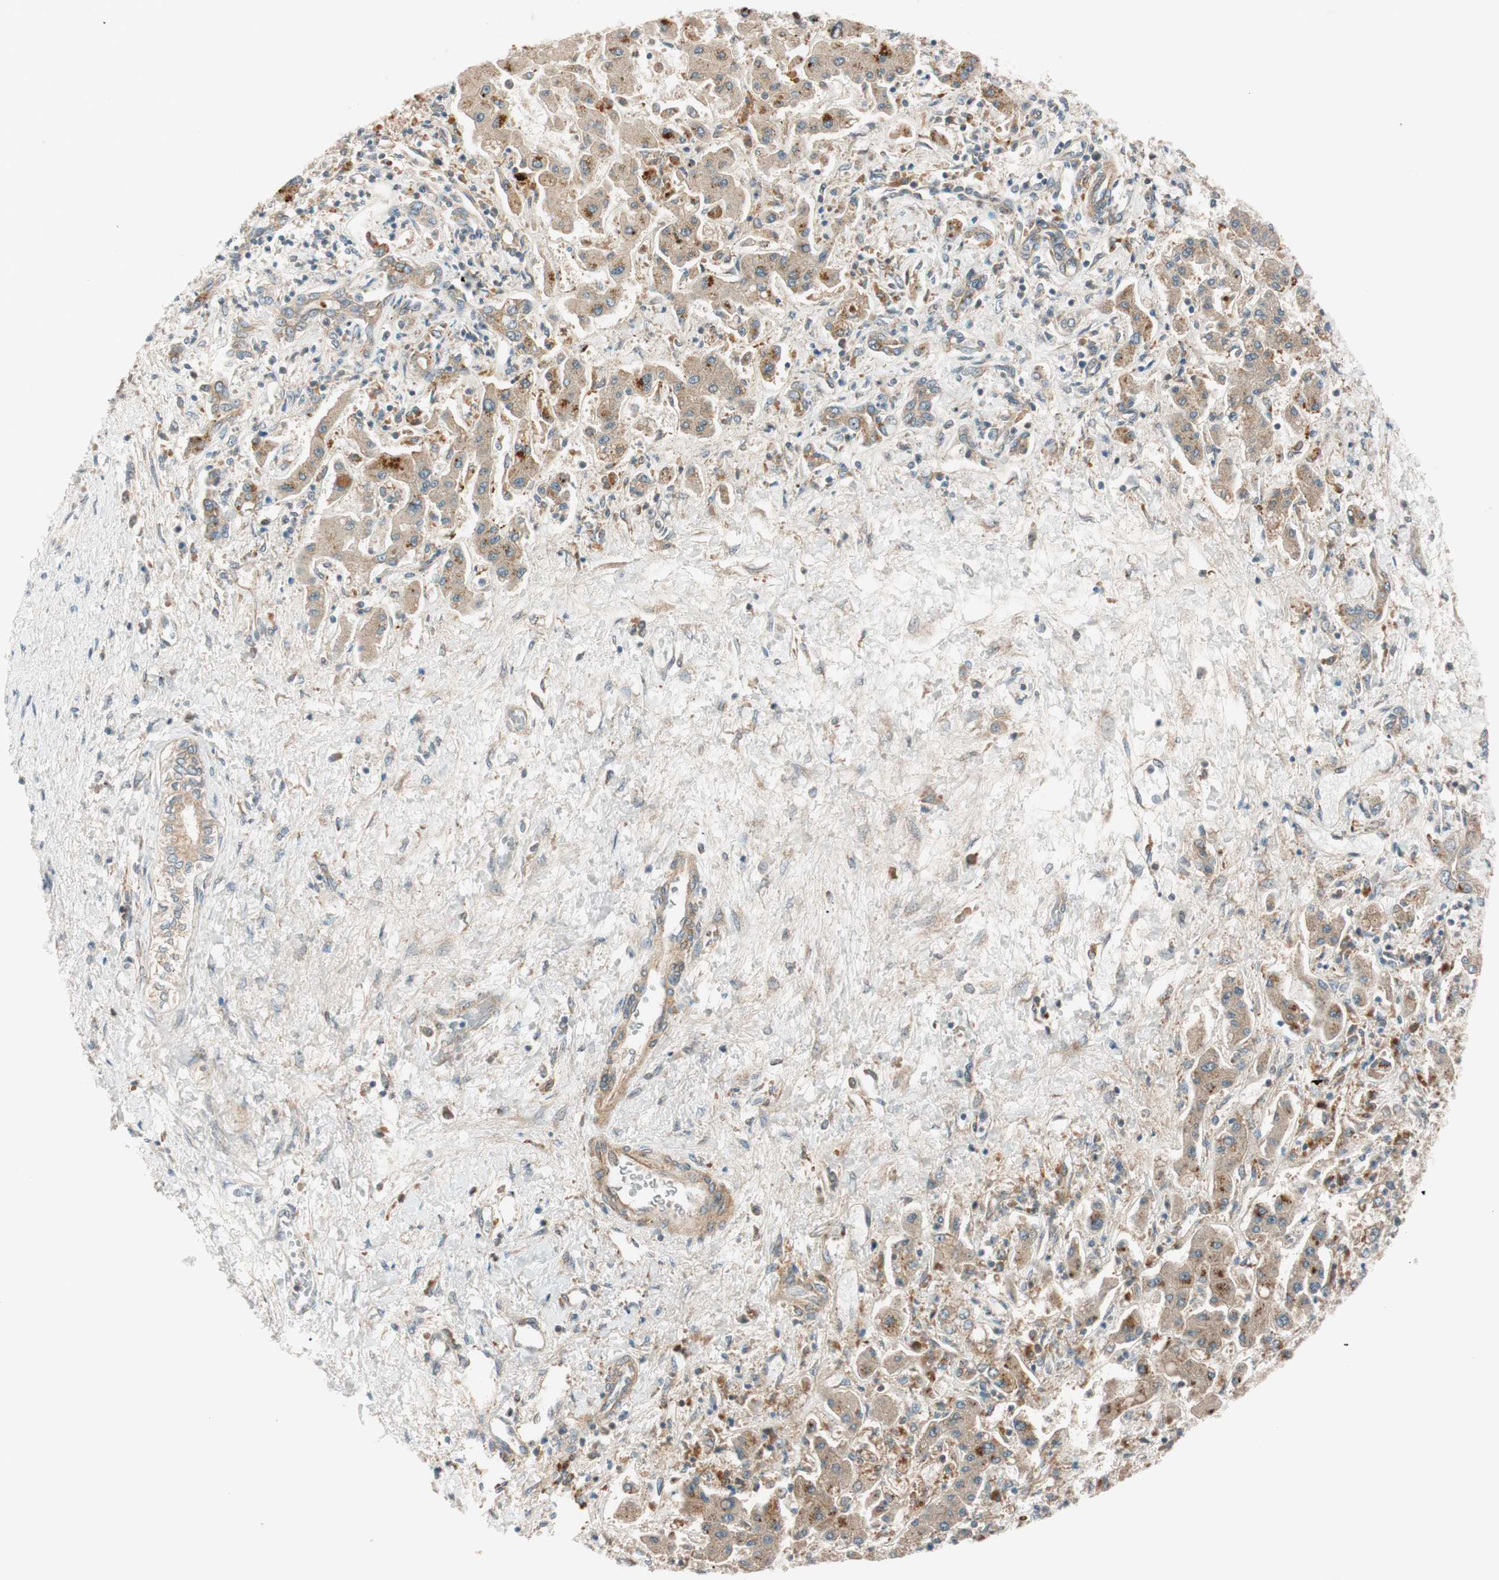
{"staining": {"intensity": "weak", "quantity": ">75%", "location": "cytoplasmic/membranous"}, "tissue": "liver cancer", "cell_type": "Tumor cells", "image_type": "cancer", "snomed": [{"axis": "morphology", "description": "Cholangiocarcinoma"}, {"axis": "topography", "description": "Liver"}], "caption": "Weak cytoplasmic/membranous positivity for a protein is seen in approximately >75% of tumor cells of liver cholangiocarcinoma using immunohistochemistry (IHC).", "gene": "ABI1", "patient": {"sex": "male", "age": 50}}